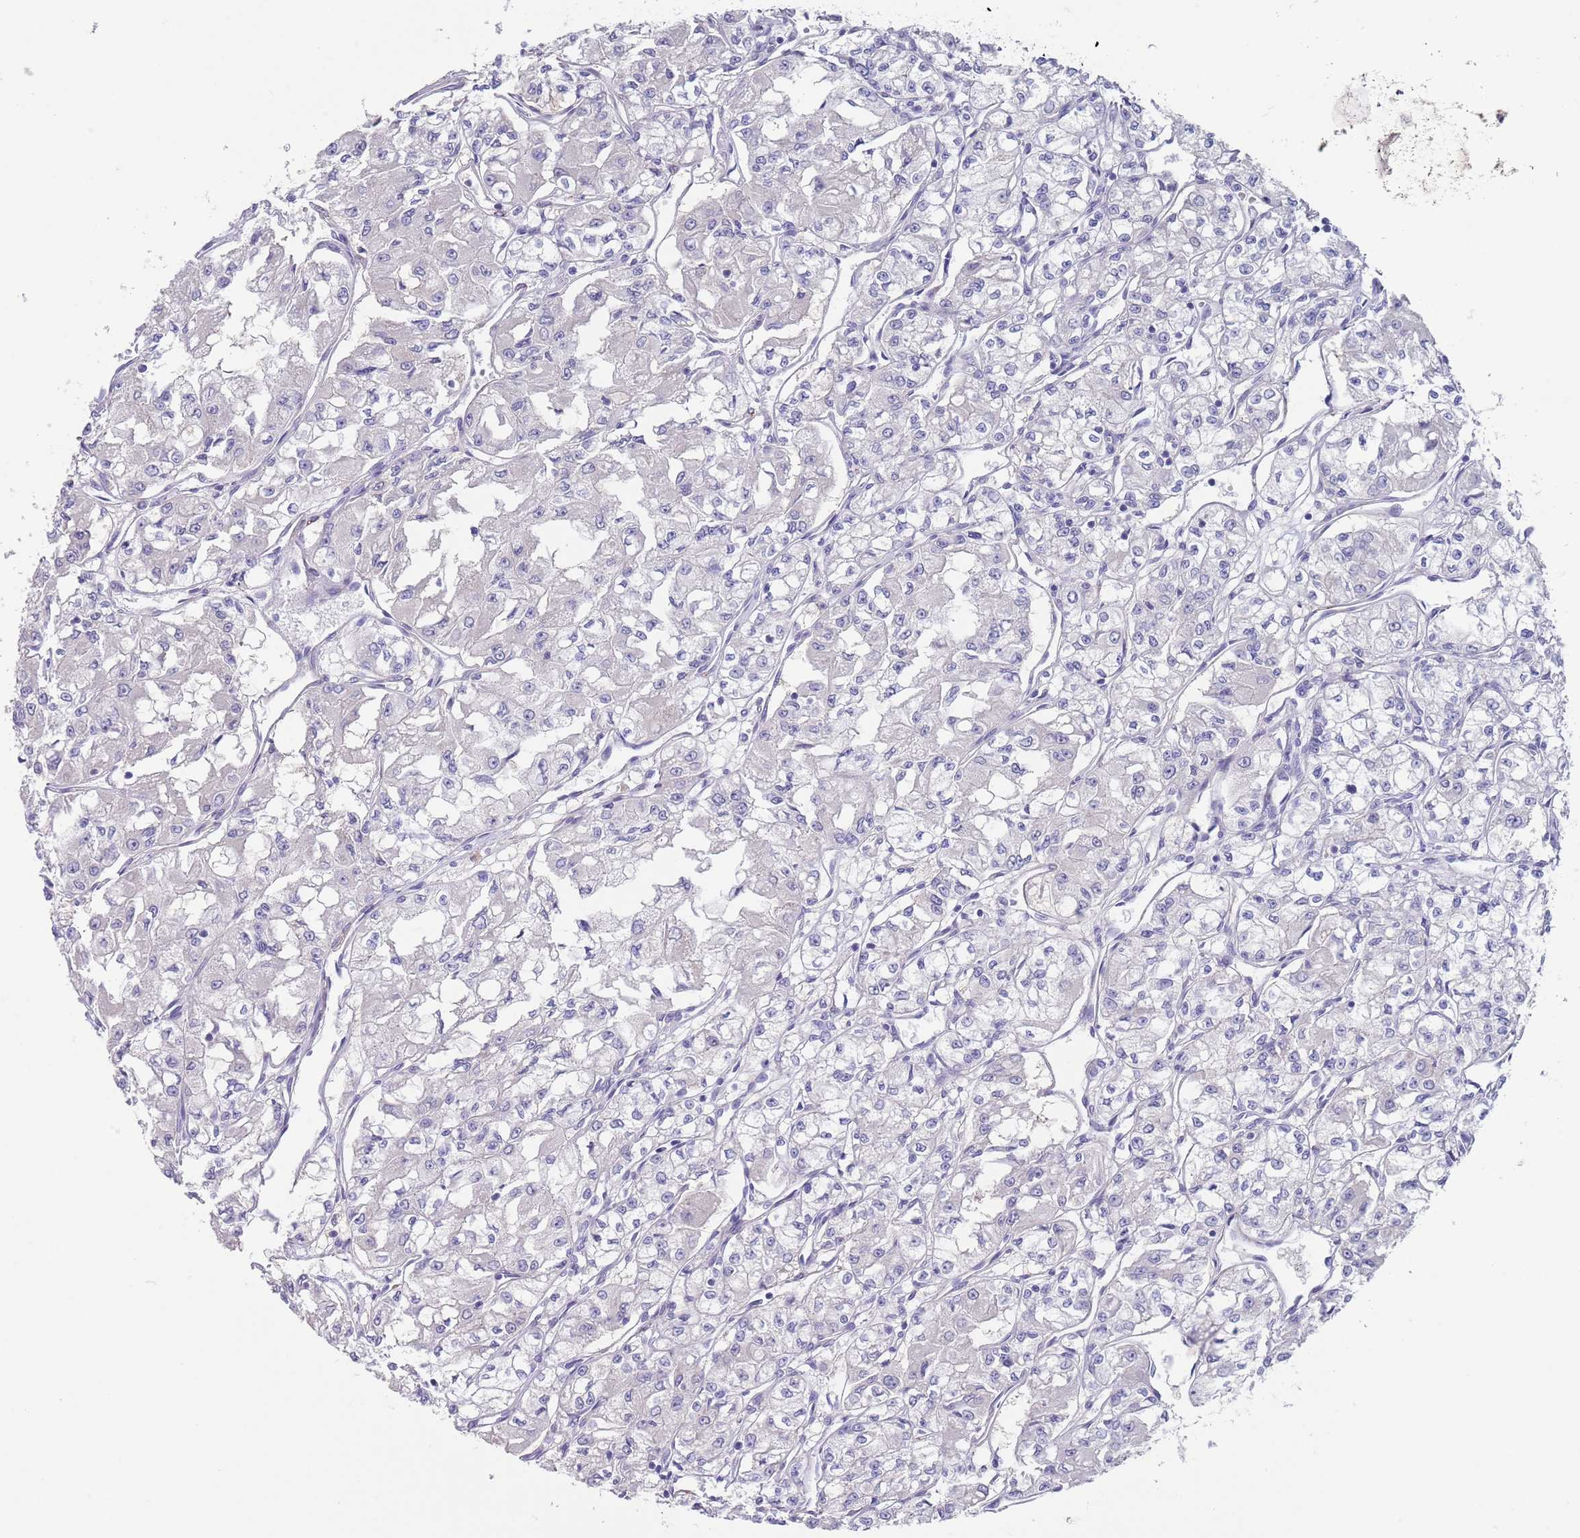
{"staining": {"intensity": "negative", "quantity": "none", "location": "none"}, "tissue": "renal cancer", "cell_type": "Tumor cells", "image_type": "cancer", "snomed": [{"axis": "morphology", "description": "Adenocarcinoma, NOS"}, {"axis": "topography", "description": "Kidney"}], "caption": "An image of renal cancer (adenocarcinoma) stained for a protein reveals no brown staining in tumor cells.", "gene": "RNF169", "patient": {"sex": "male", "age": 59}}